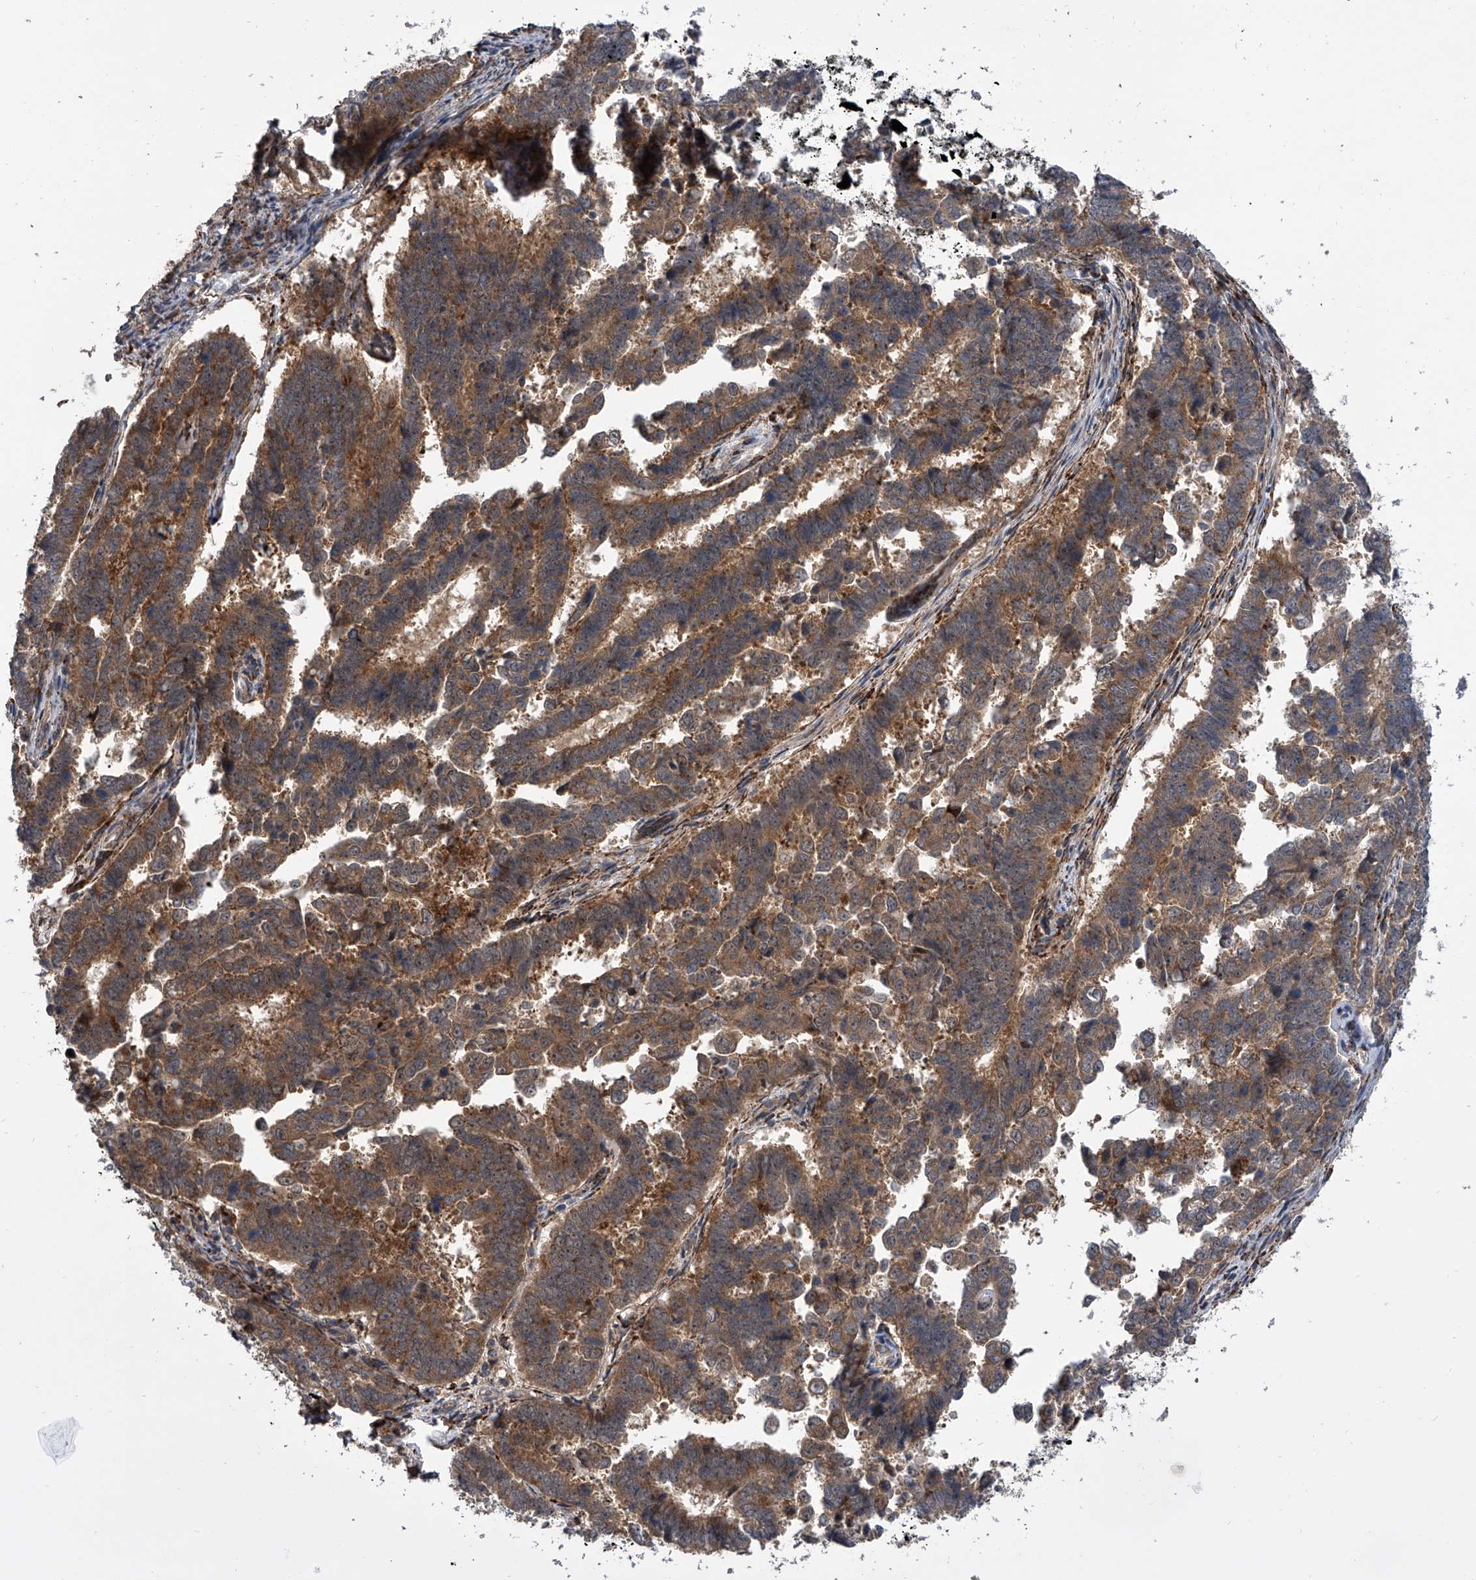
{"staining": {"intensity": "moderate", "quantity": ">75%", "location": "cytoplasmic/membranous"}, "tissue": "endometrial cancer", "cell_type": "Tumor cells", "image_type": "cancer", "snomed": [{"axis": "morphology", "description": "Adenocarcinoma, NOS"}, {"axis": "topography", "description": "Endometrium"}], "caption": "An image showing moderate cytoplasmic/membranous positivity in about >75% of tumor cells in endometrial adenocarcinoma, as visualized by brown immunohistochemical staining.", "gene": "GEMIN8", "patient": {"sex": "female", "age": 75}}